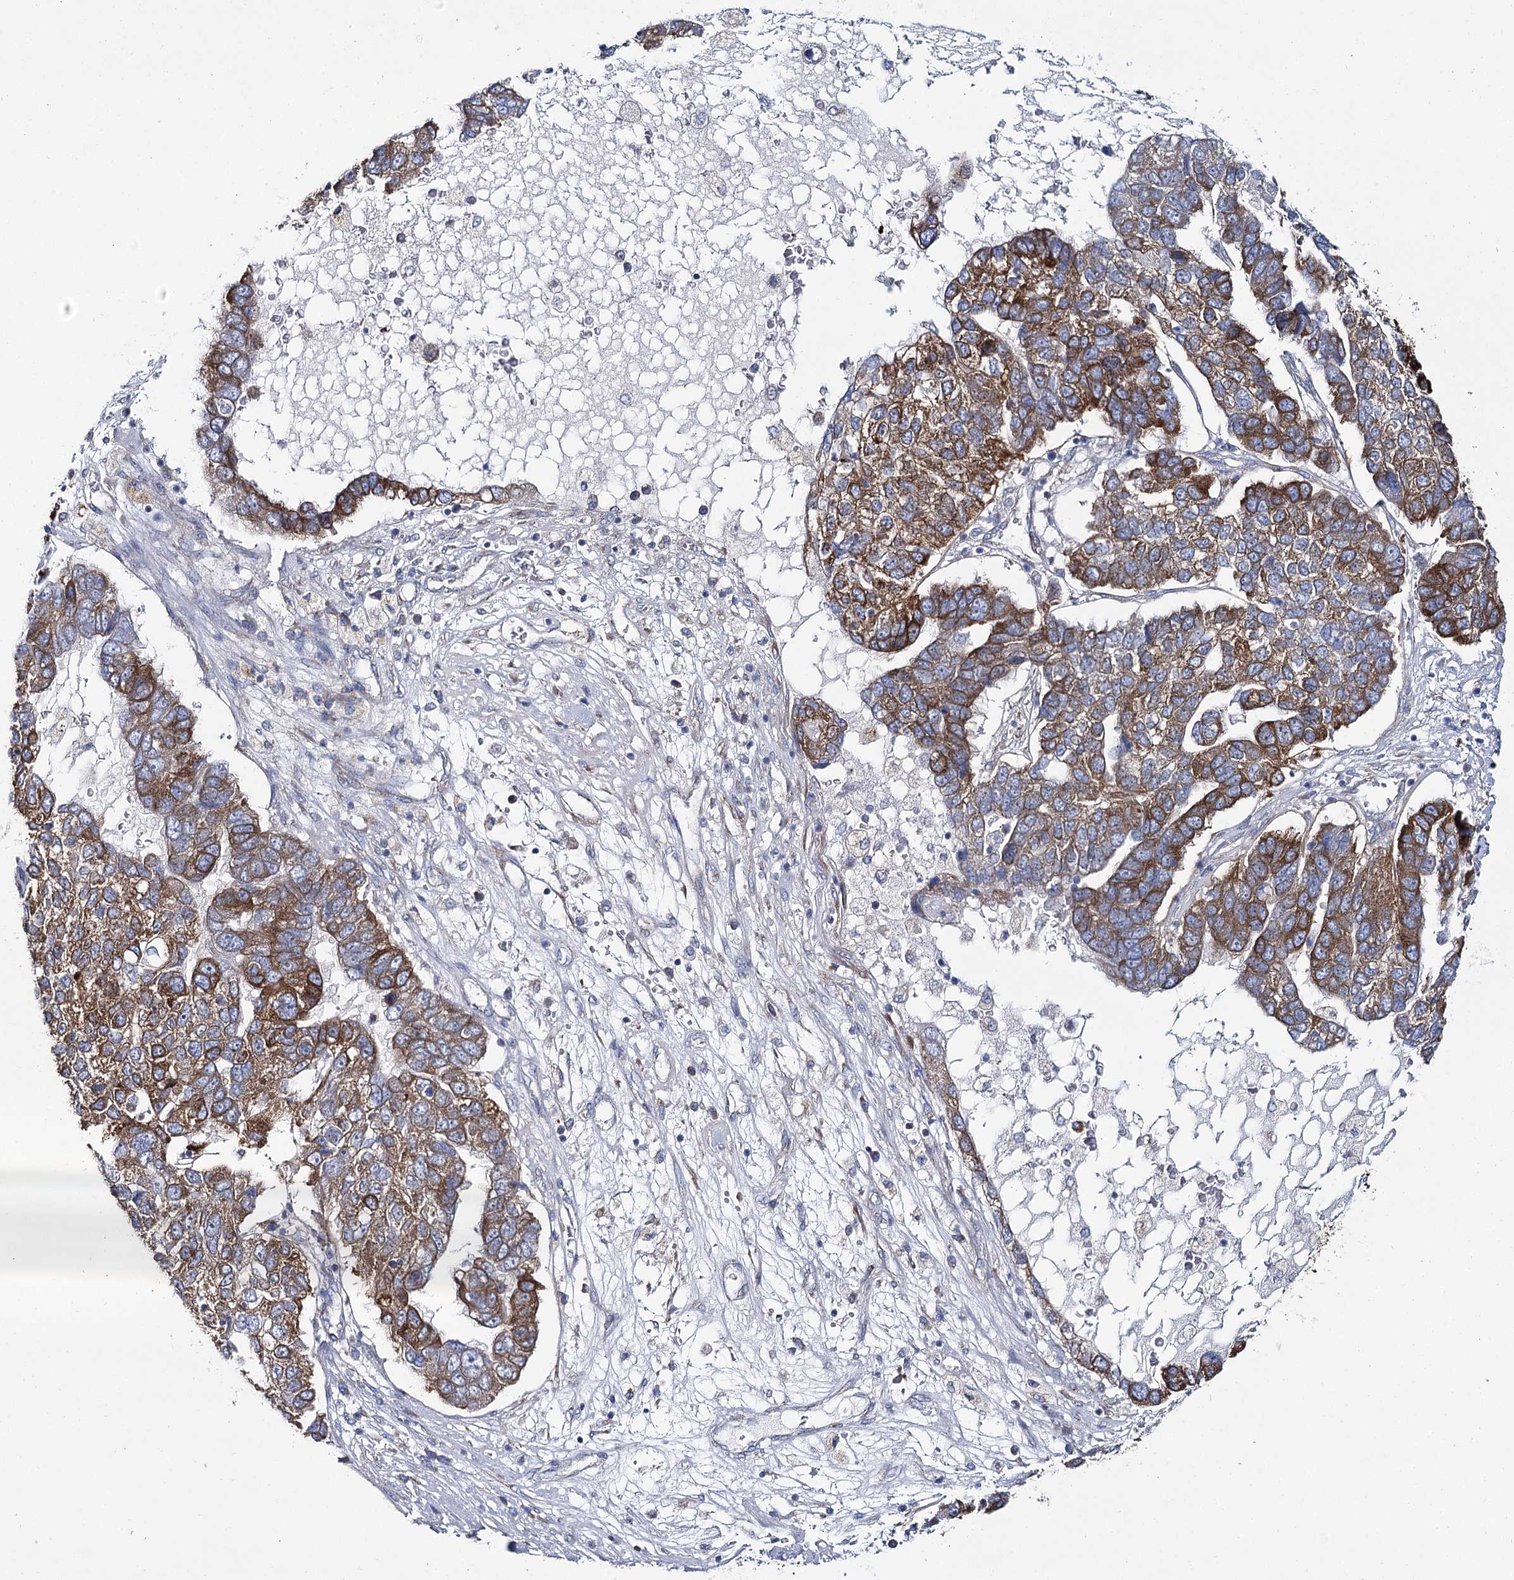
{"staining": {"intensity": "moderate", "quantity": ">75%", "location": "cytoplasmic/membranous"}, "tissue": "pancreatic cancer", "cell_type": "Tumor cells", "image_type": "cancer", "snomed": [{"axis": "morphology", "description": "Adenocarcinoma, NOS"}, {"axis": "topography", "description": "Pancreas"}], "caption": "High-power microscopy captured an IHC micrograph of pancreatic cancer, revealing moderate cytoplasmic/membranous staining in approximately >75% of tumor cells.", "gene": "THUMPD3", "patient": {"sex": "female", "age": 61}}